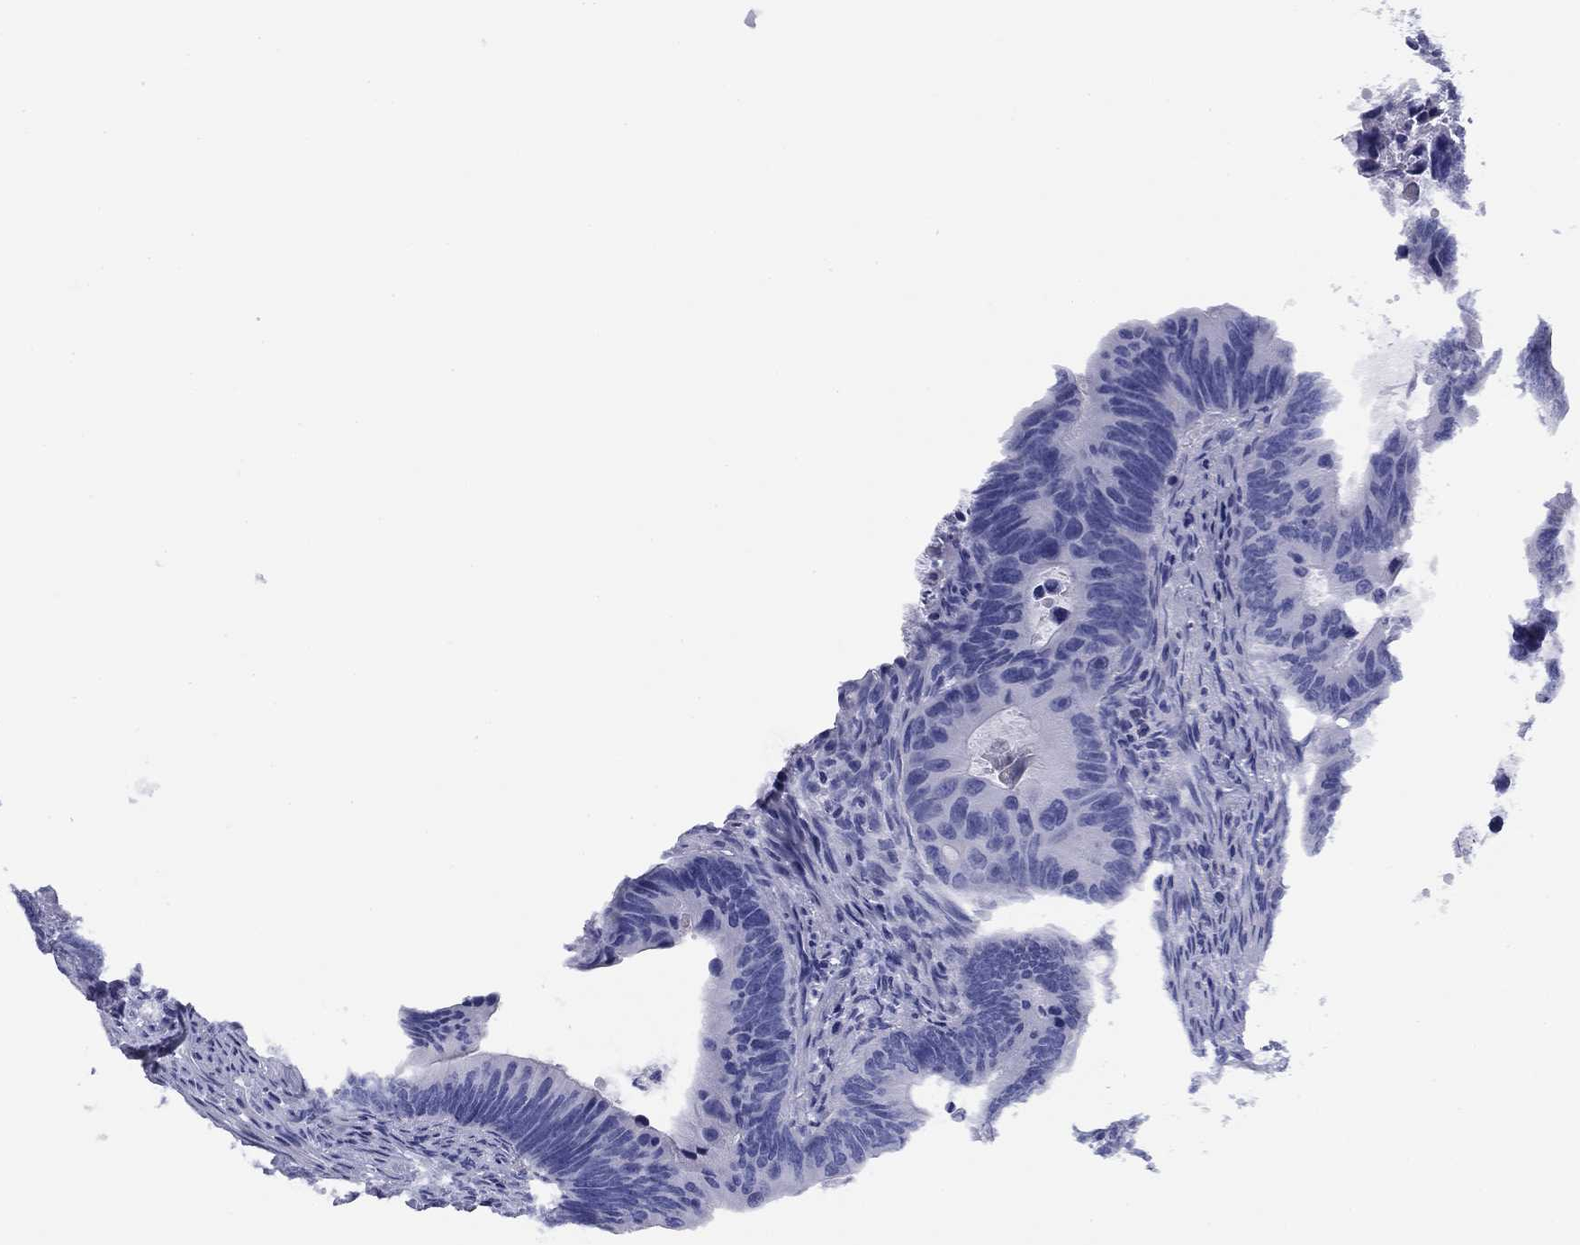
{"staining": {"intensity": "negative", "quantity": "none", "location": "none"}, "tissue": "colorectal cancer", "cell_type": "Tumor cells", "image_type": "cancer", "snomed": [{"axis": "morphology", "description": "Adenocarcinoma, NOS"}, {"axis": "topography", "description": "Colon"}], "caption": "The histopathology image reveals no staining of tumor cells in colorectal cancer (adenocarcinoma).", "gene": "TIGD4", "patient": {"sex": "female", "age": 87}}